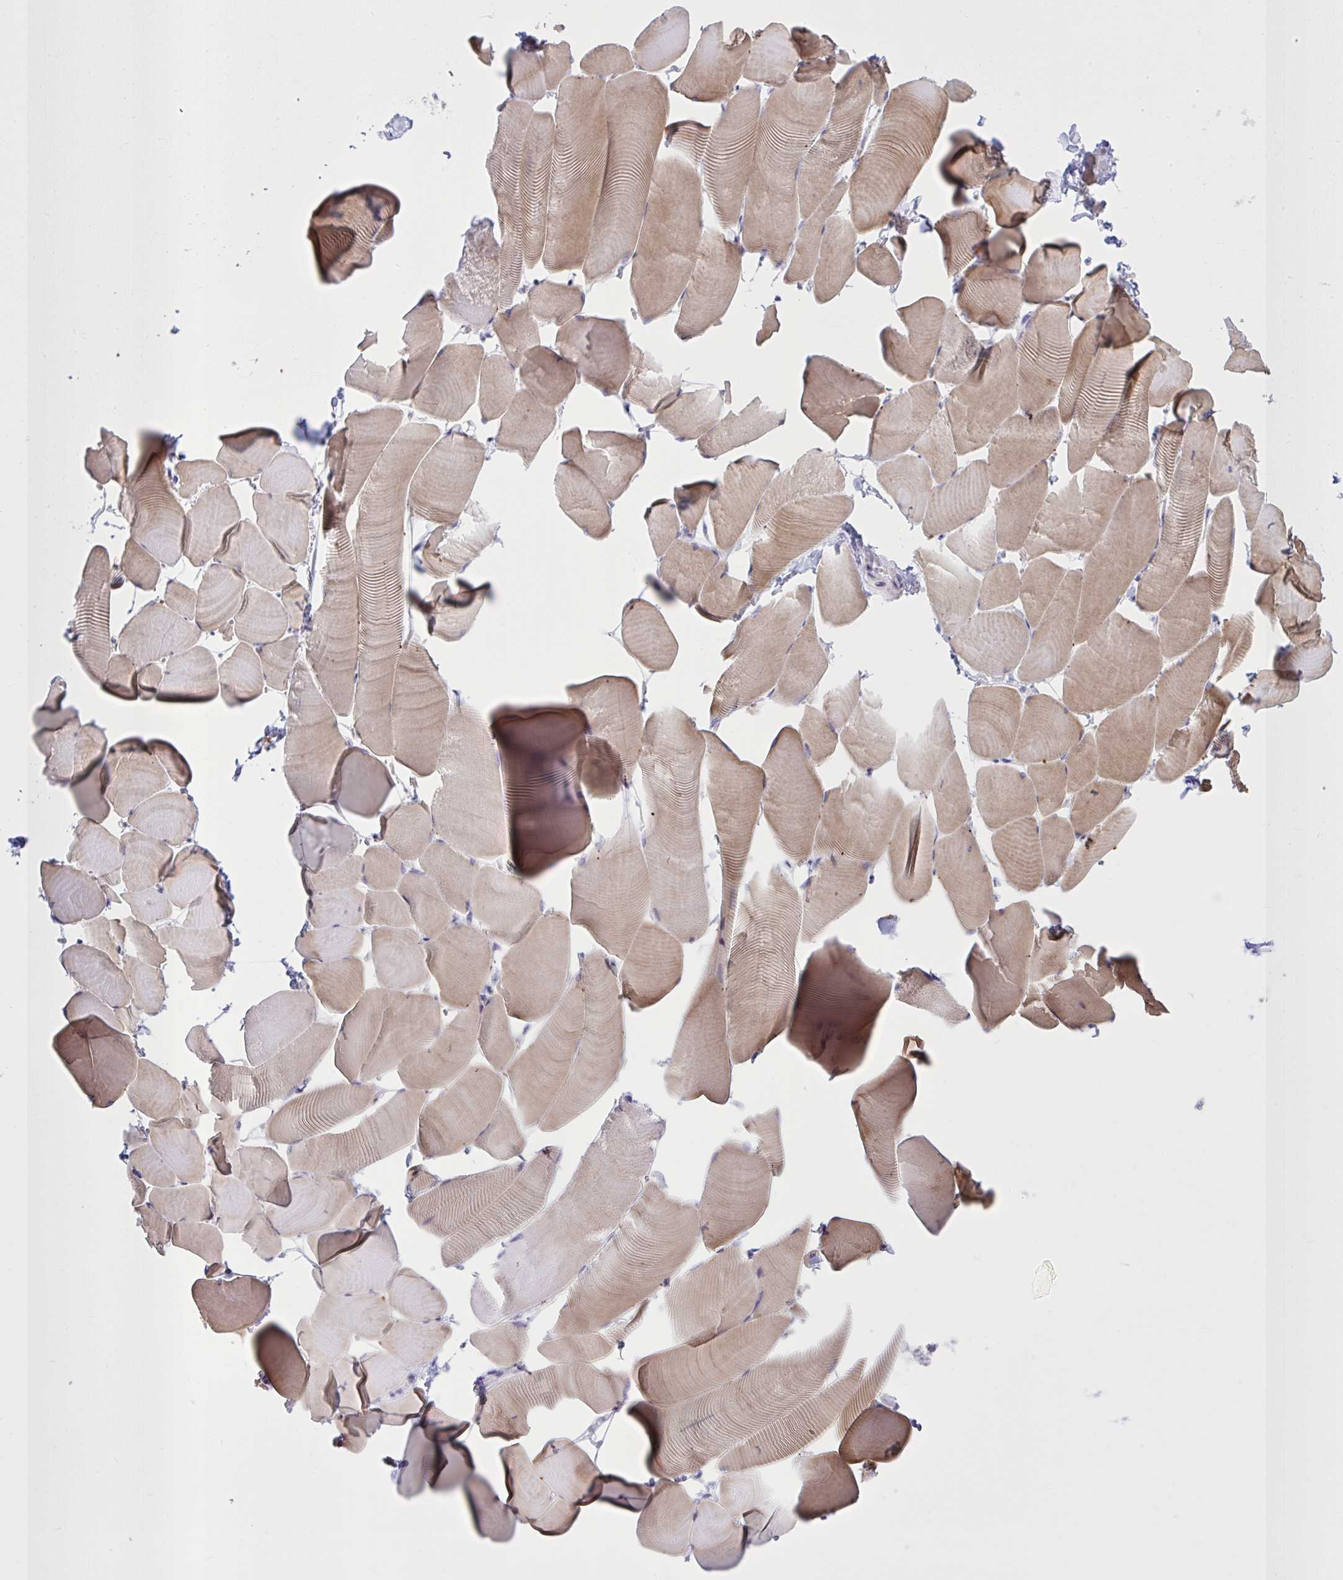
{"staining": {"intensity": "moderate", "quantity": ">75%", "location": "cytoplasmic/membranous"}, "tissue": "skeletal muscle", "cell_type": "Myocytes", "image_type": "normal", "snomed": [{"axis": "morphology", "description": "Normal tissue, NOS"}, {"axis": "topography", "description": "Skeletal muscle"}], "caption": "High-power microscopy captured an immunohistochemistry micrograph of normal skeletal muscle, revealing moderate cytoplasmic/membranous positivity in approximately >75% of myocytes. (IHC, brightfield microscopy, high magnification).", "gene": "SPAG1", "patient": {"sex": "male", "age": 25}}